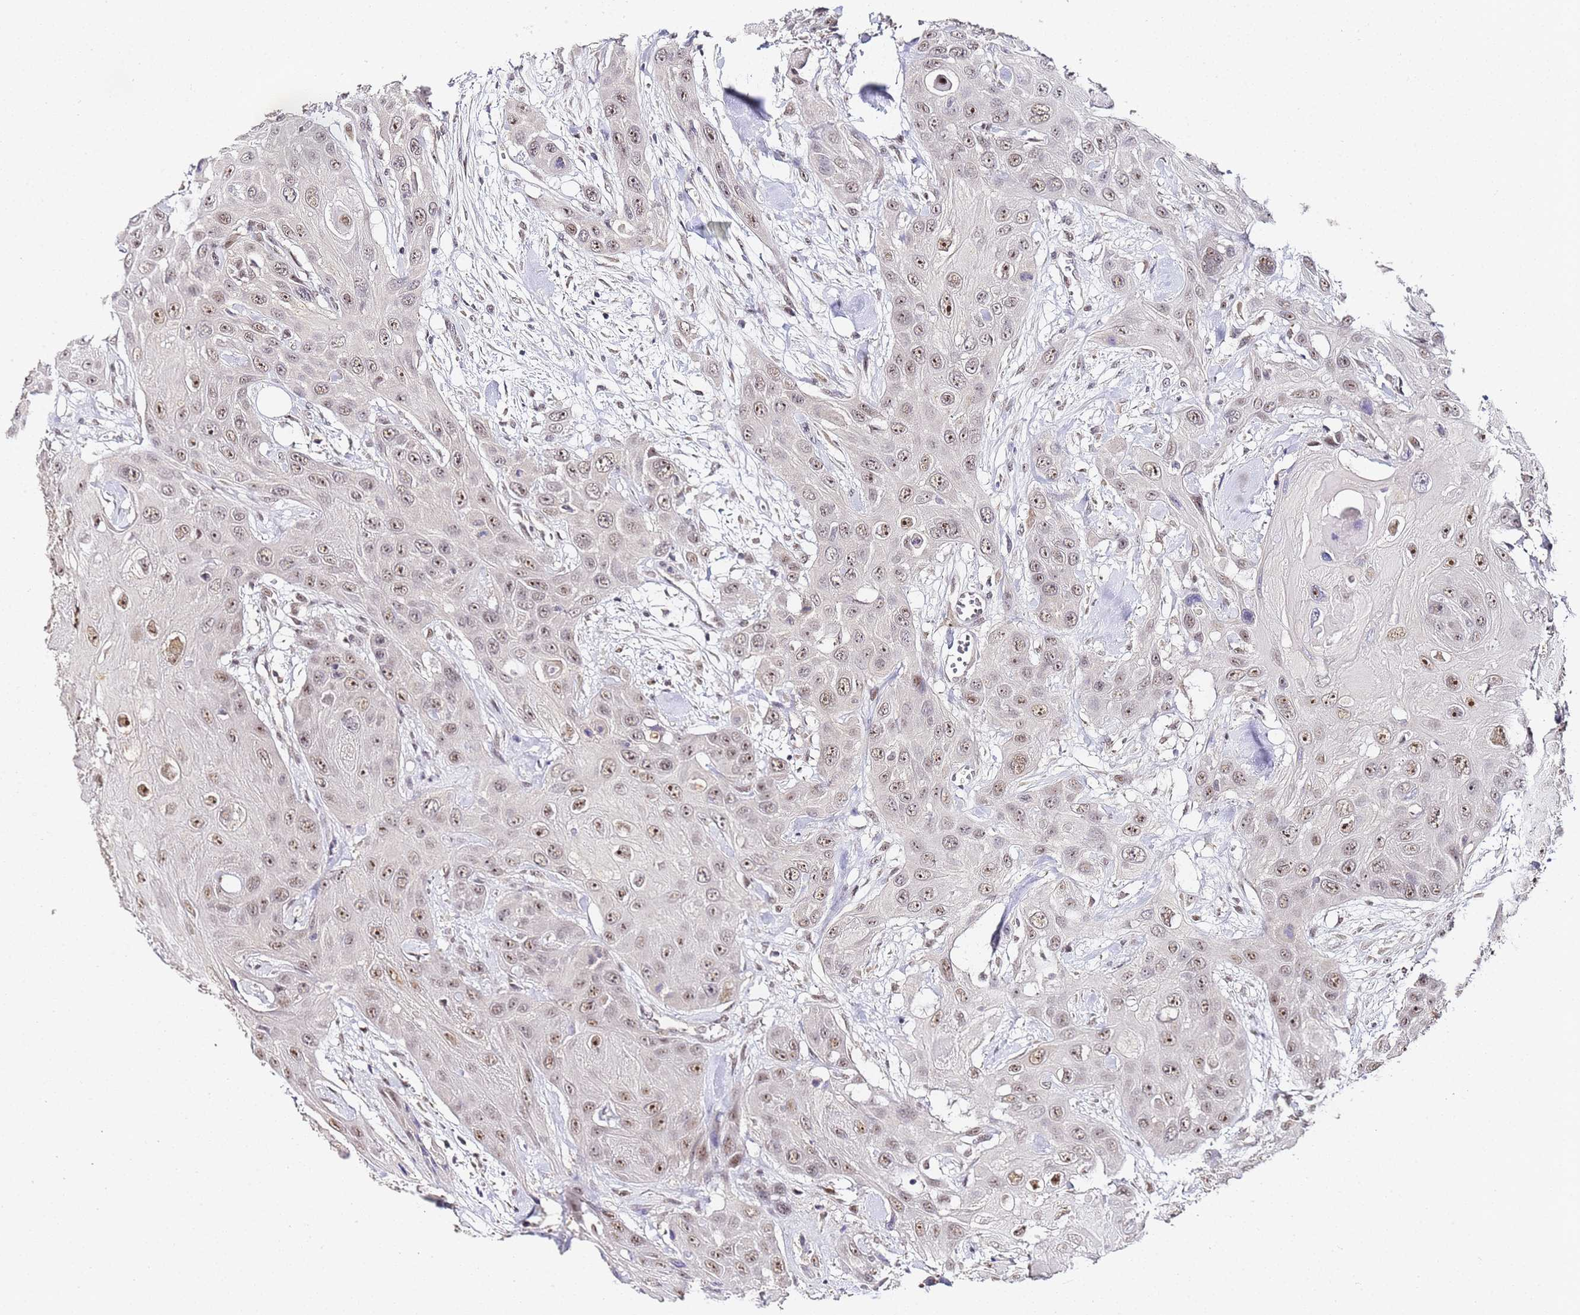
{"staining": {"intensity": "moderate", "quantity": ">75%", "location": "nuclear"}, "tissue": "head and neck cancer", "cell_type": "Tumor cells", "image_type": "cancer", "snomed": [{"axis": "morphology", "description": "Squamous cell carcinoma, NOS"}, {"axis": "topography", "description": "Head-Neck"}], "caption": "Squamous cell carcinoma (head and neck) stained with immunohistochemistry (IHC) demonstrates moderate nuclear staining in about >75% of tumor cells.", "gene": "LSM3", "patient": {"sex": "male", "age": 81}}